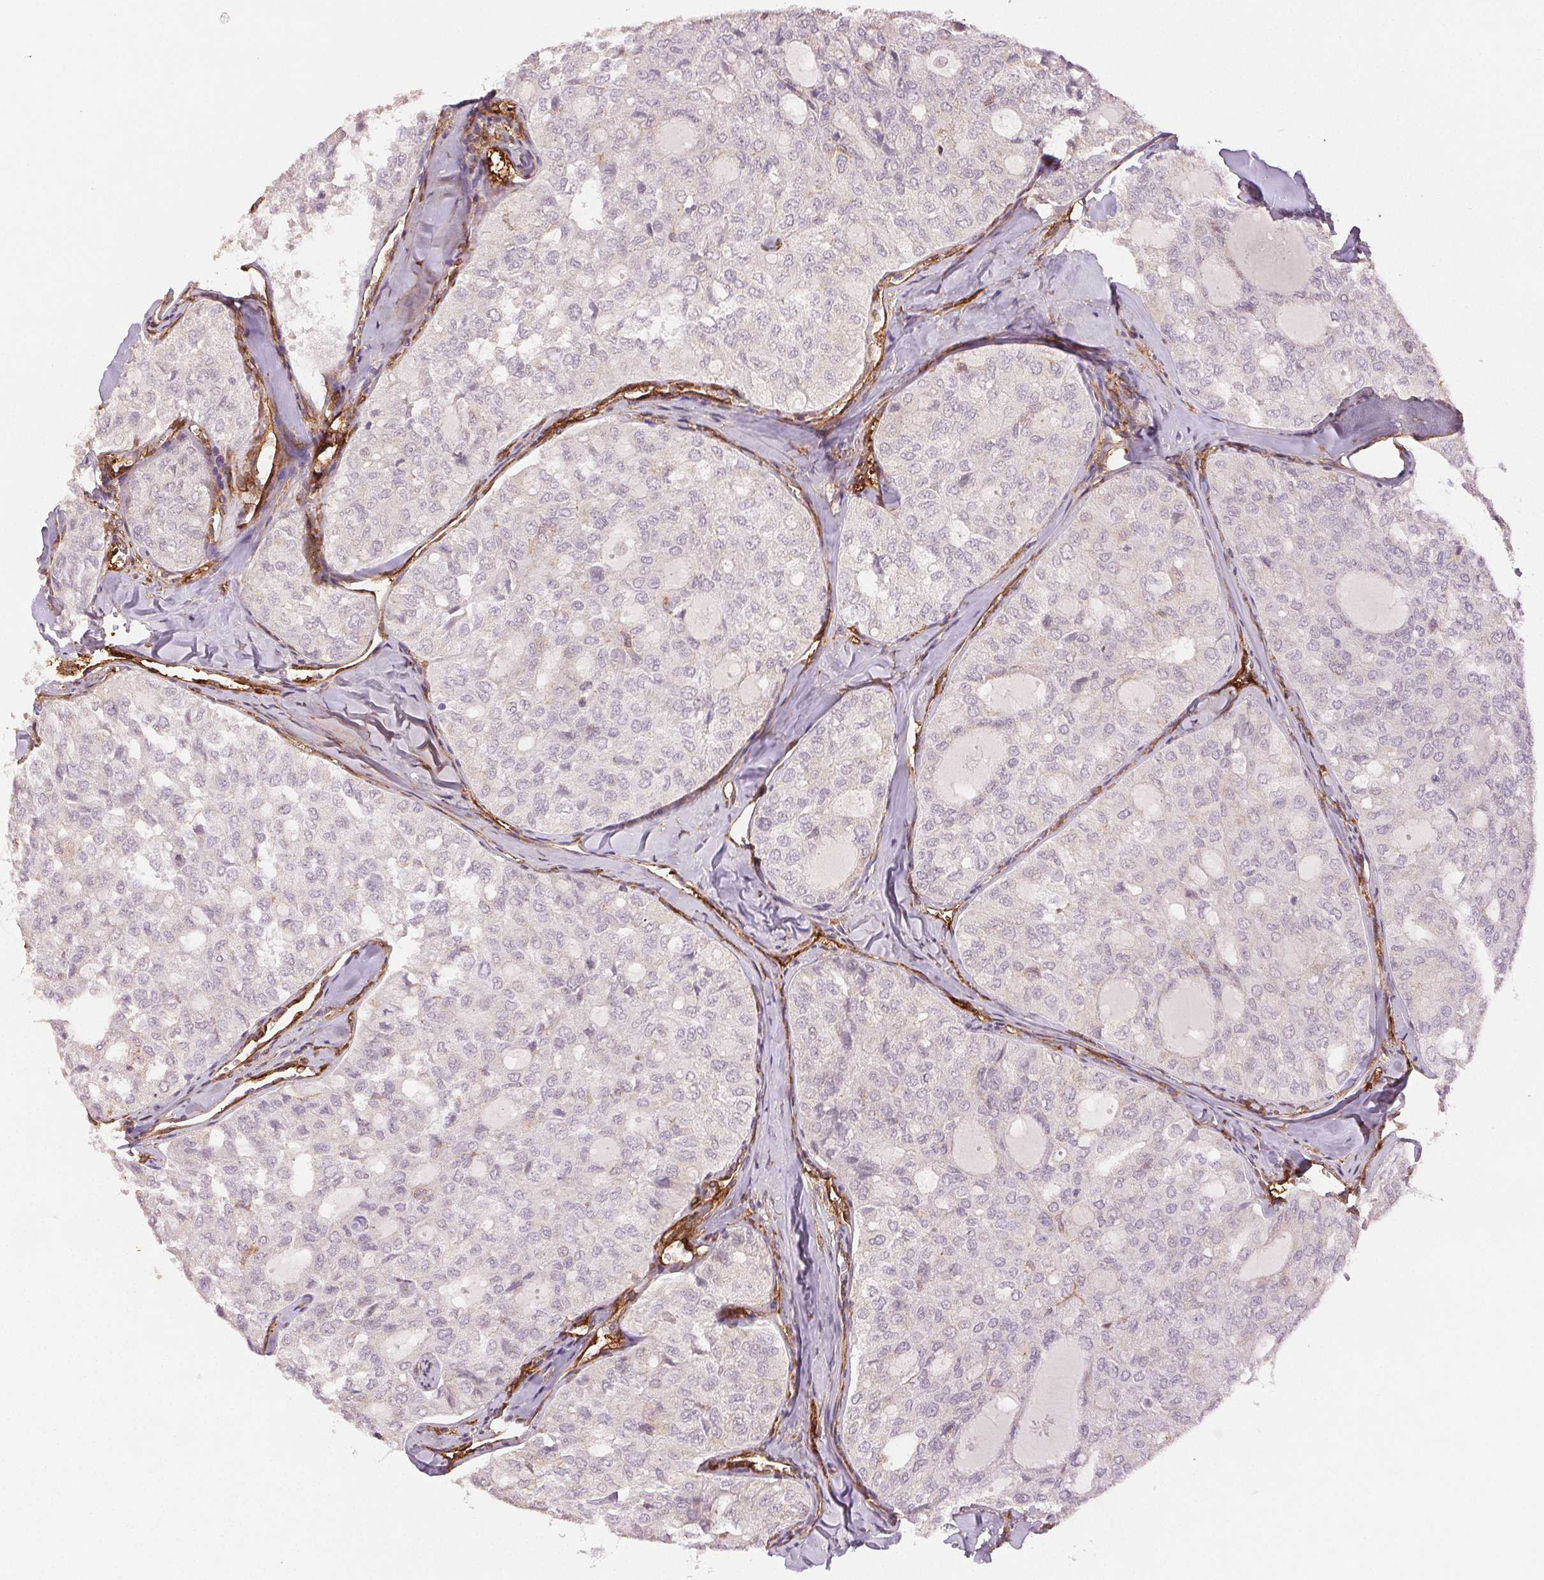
{"staining": {"intensity": "negative", "quantity": "none", "location": "none"}, "tissue": "thyroid cancer", "cell_type": "Tumor cells", "image_type": "cancer", "snomed": [{"axis": "morphology", "description": "Follicular adenoma carcinoma, NOS"}, {"axis": "topography", "description": "Thyroid gland"}], "caption": "This is a photomicrograph of IHC staining of thyroid cancer, which shows no staining in tumor cells. The staining was performed using DAB (3,3'-diaminobenzidine) to visualize the protein expression in brown, while the nuclei were stained in blue with hematoxylin (Magnification: 20x).", "gene": "DIAPH2", "patient": {"sex": "male", "age": 75}}